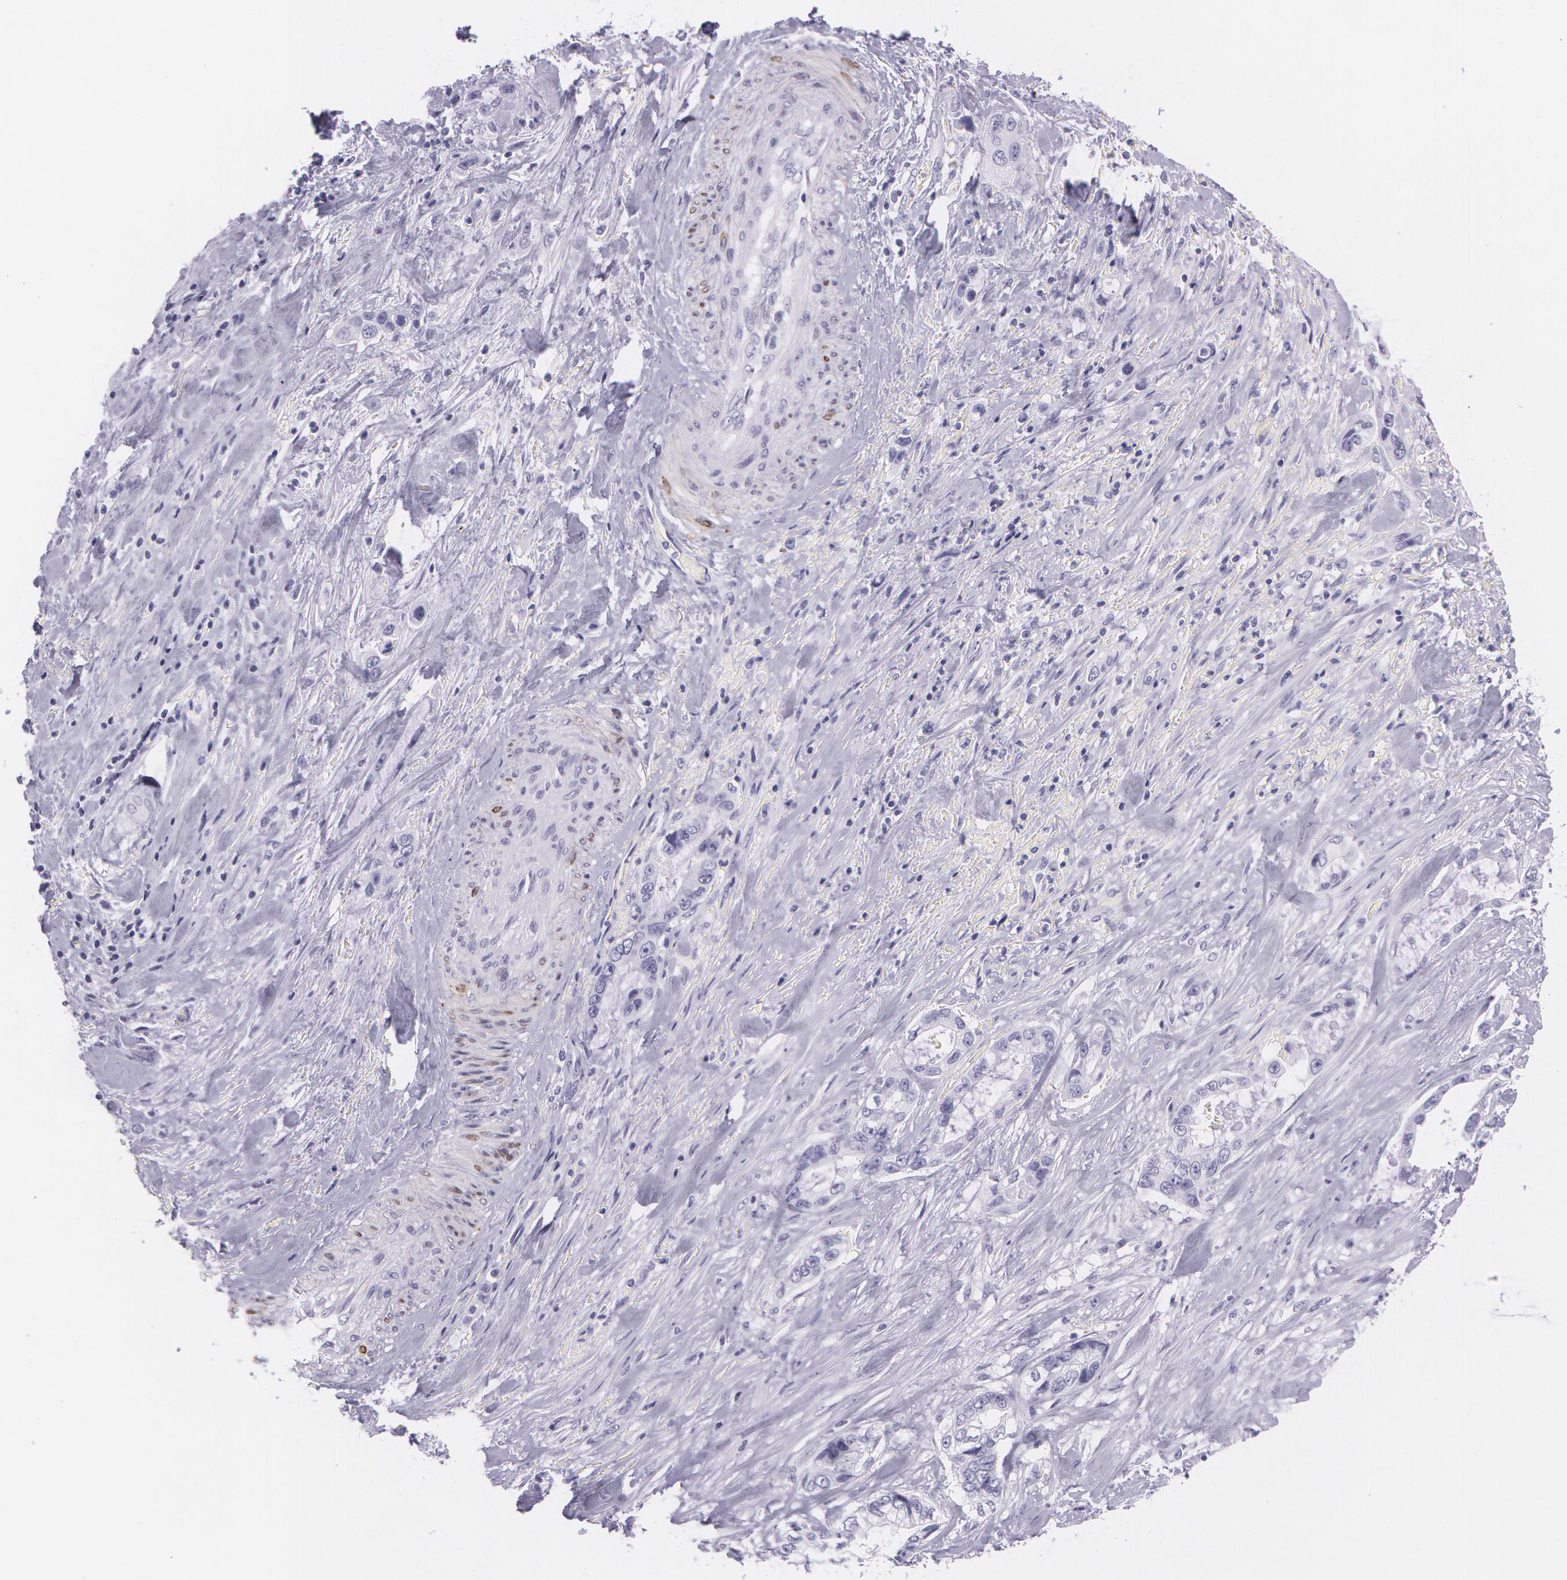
{"staining": {"intensity": "negative", "quantity": "none", "location": "none"}, "tissue": "pancreatic cancer", "cell_type": "Tumor cells", "image_type": "cancer", "snomed": [{"axis": "morphology", "description": "Adenocarcinoma, NOS"}, {"axis": "topography", "description": "Pancreas"}, {"axis": "topography", "description": "Stomach, upper"}], "caption": "Protein analysis of pancreatic cancer reveals no significant positivity in tumor cells.", "gene": "SNCG", "patient": {"sex": "male", "age": 77}}